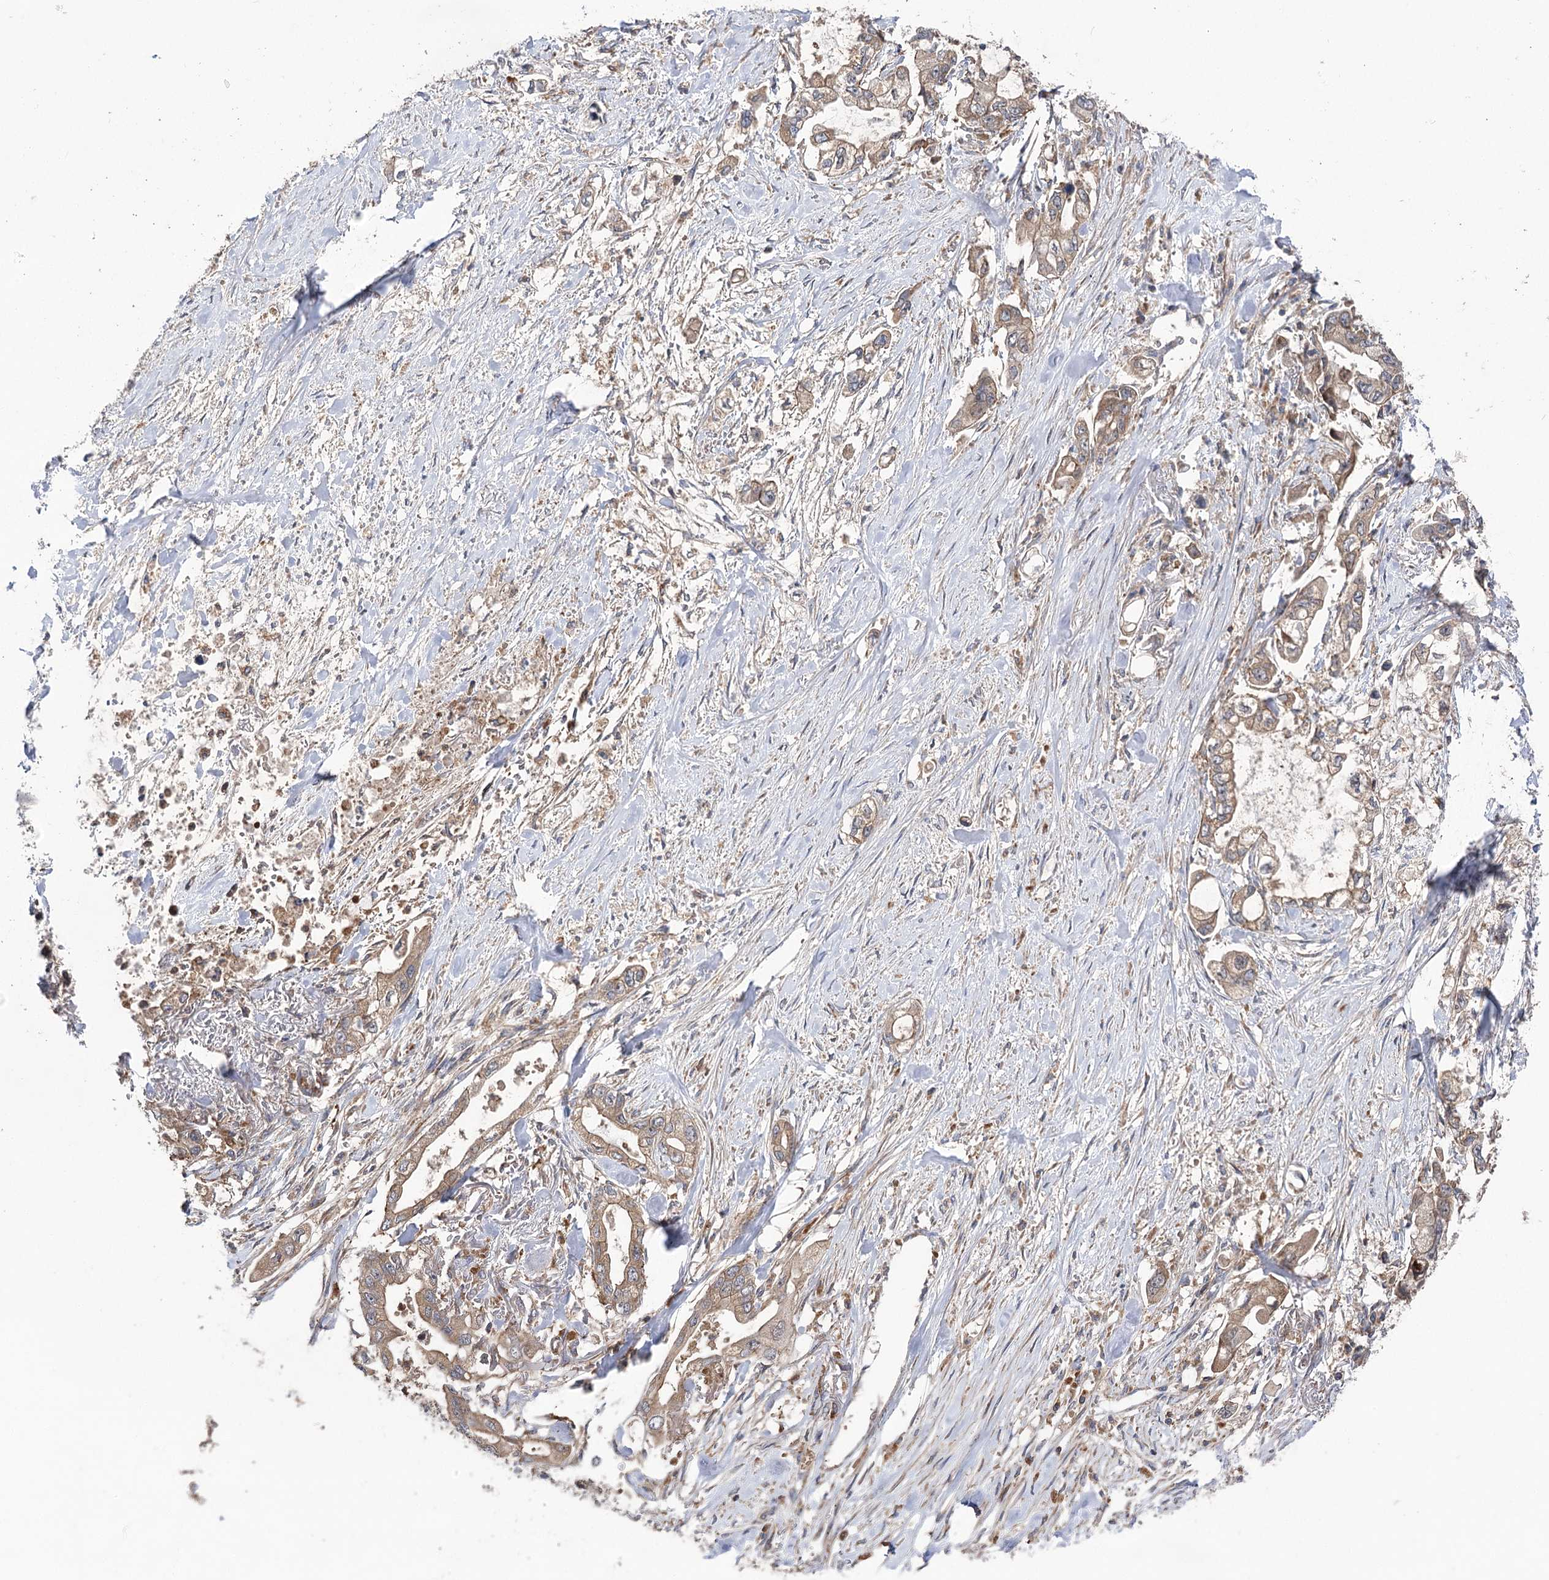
{"staining": {"intensity": "weak", "quantity": ">75%", "location": "cytoplasmic/membranous"}, "tissue": "stomach cancer", "cell_type": "Tumor cells", "image_type": "cancer", "snomed": [{"axis": "morphology", "description": "Adenocarcinoma, NOS"}, {"axis": "topography", "description": "Stomach"}], "caption": "IHC photomicrograph of neoplastic tissue: stomach cancer stained using immunohistochemistry reveals low levels of weak protein expression localized specifically in the cytoplasmic/membranous of tumor cells, appearing as a cytoplasmic/membranous brown color.", "gene": "VPS37B", "patient": {"sex": "male", "age": 62}}